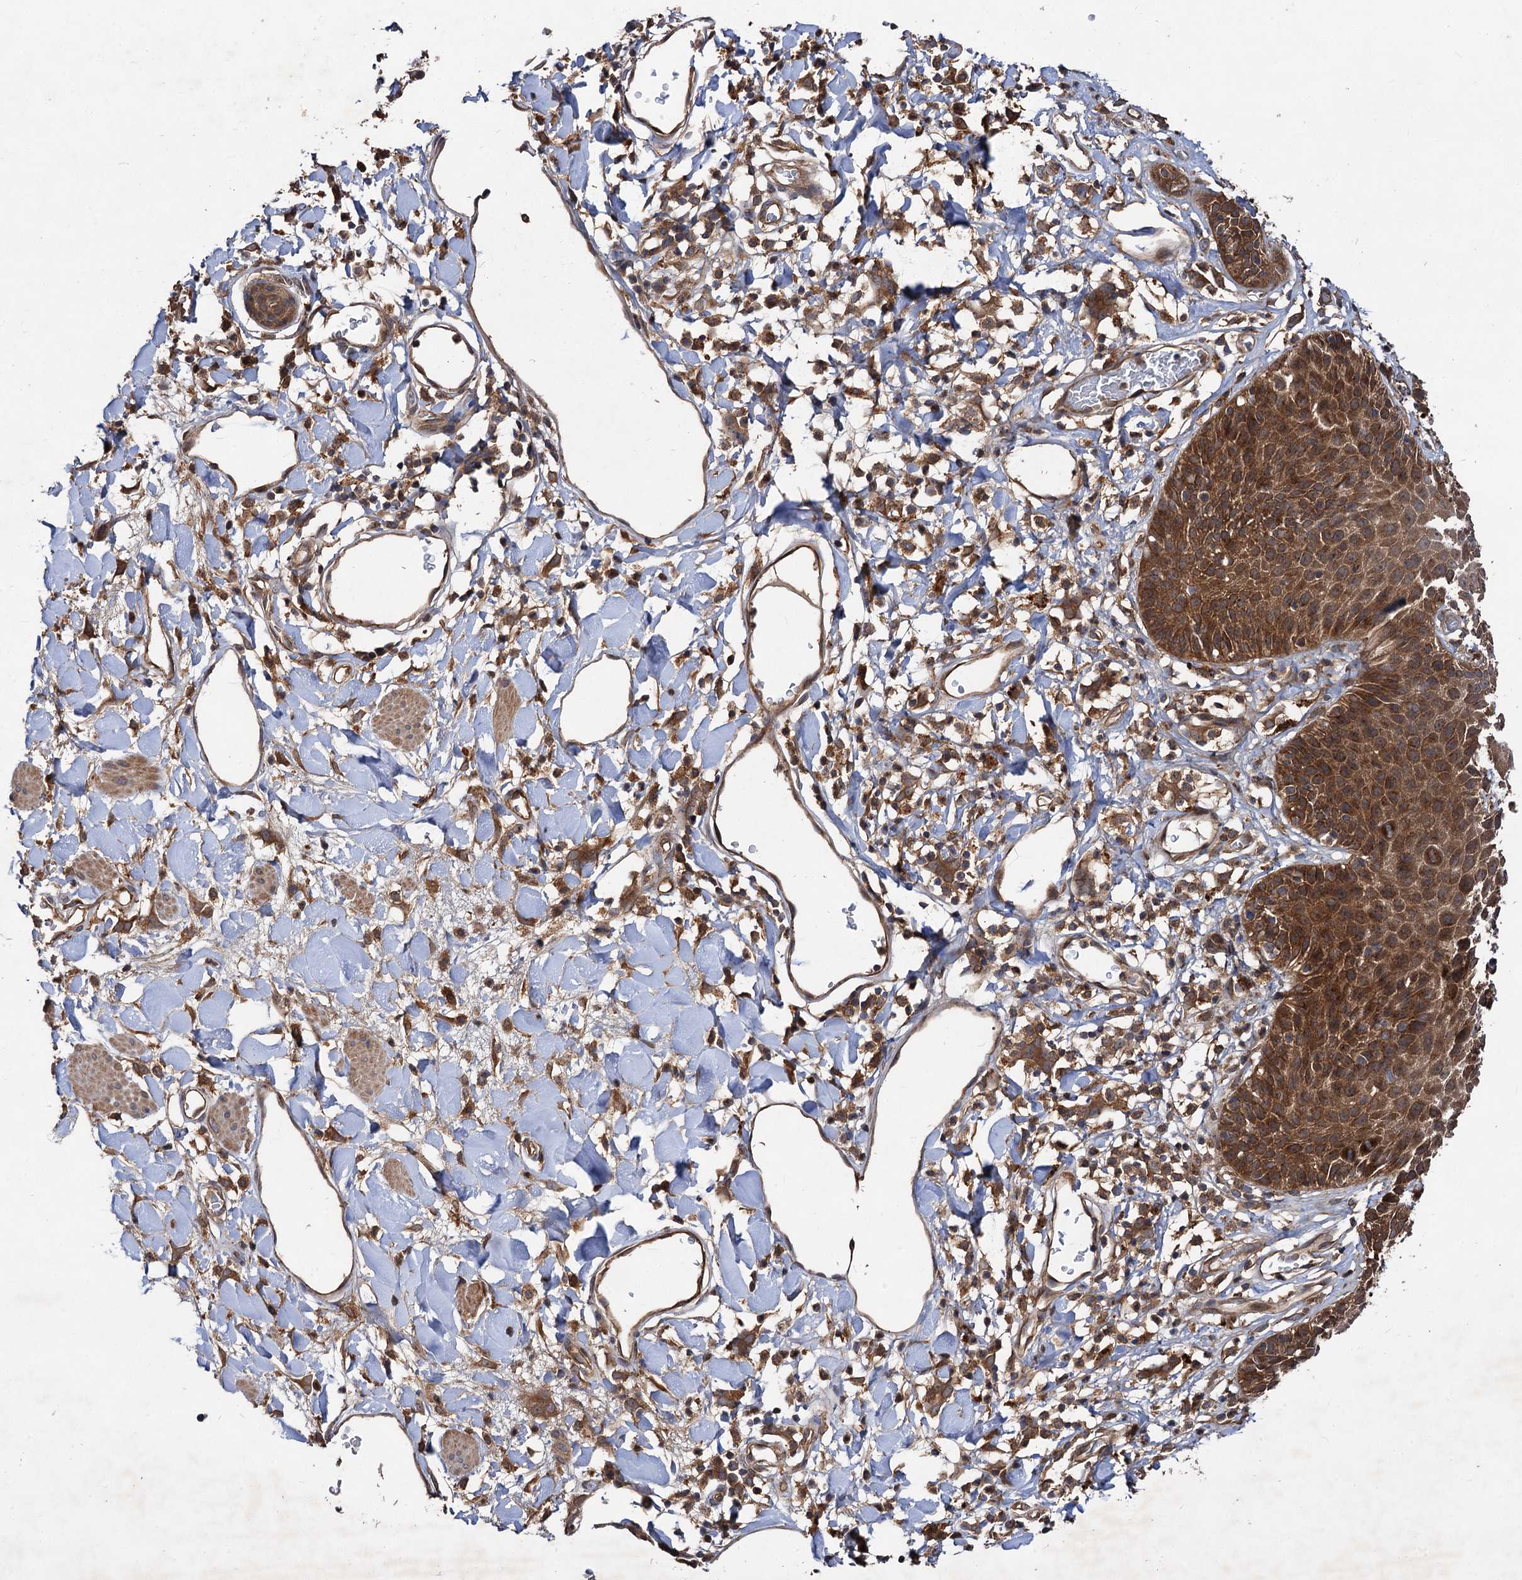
{"staining": {"intensity": "strong", "quantity": ">75%", "location": "cytoplasmic/membranous"}, "tissue": "skin", "cell_type": "Epidermal cells", "image_type": "normal", "snomed": [{"axis": "morphology", "description": "Normal tissue, NOS"}, {"axis": "topography", "description": "Vulva"}], "caption": "High-power microscopy captured an IHC photomicrograph of unremarkable skin, revealing strong cytoplasmic/membranous staining in approximately >75% of epidermal cells.", "gene": "VPS29", "patient": {"sex": "female", "age": 68}}